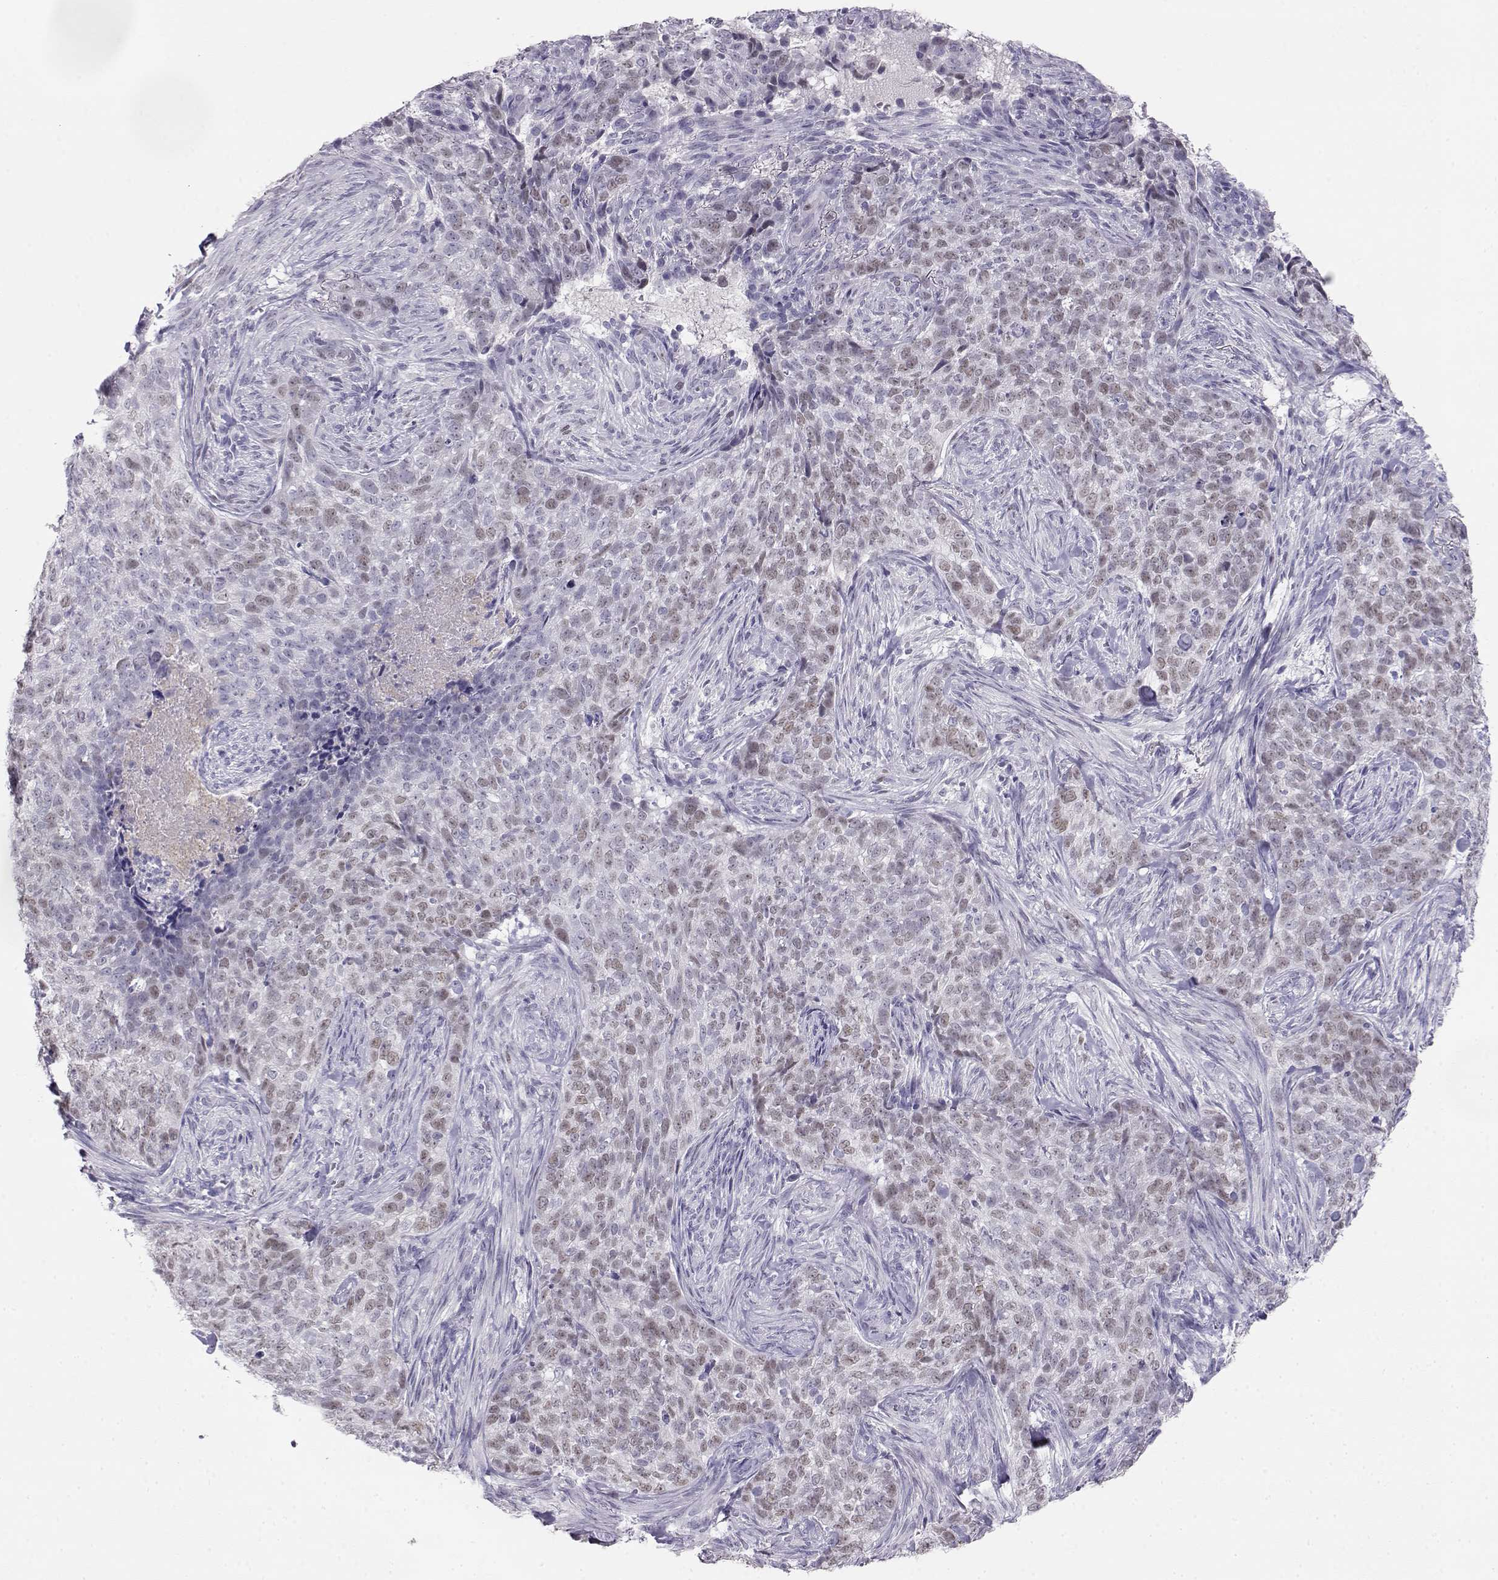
{"staining": {"intensity": "weak", "quantity": "25%-75%", "location": "nuclear"}, "tissue": "skin cancer", "cell_type": "Tumor cells", "image_type": "cancer", "snomed": [{"axis": "morphology", "description": "Basal cell carcinoma"}, {"axis": "topography", "description": "Skin"}], "caption": "A histopathology image of human skin cancer stained for a protein exhibits weak nuclear brown staining in tumor cells.", "gene": "OPN5", "patient": {"sex": "female", "age": 69}}